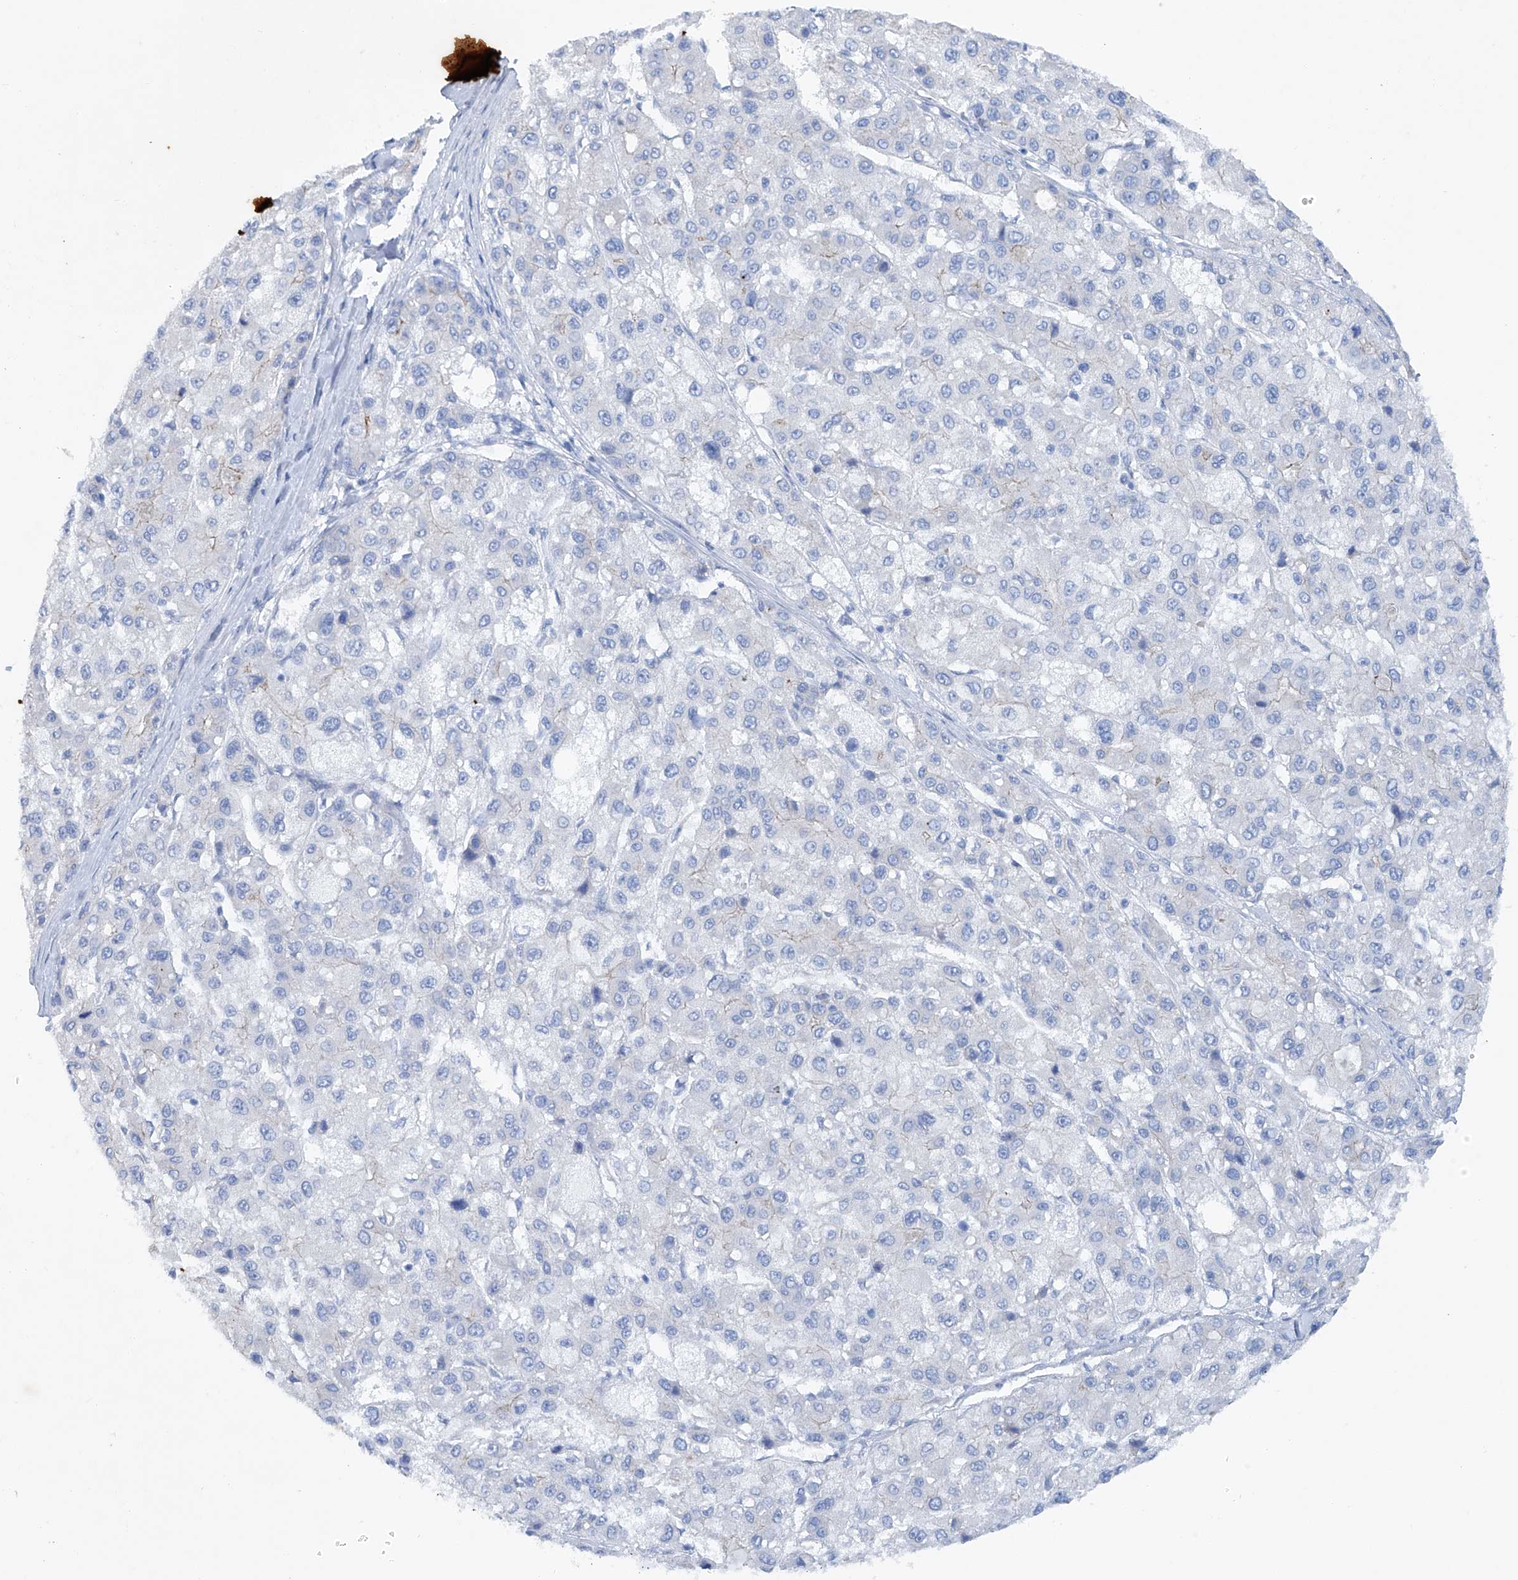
{"staining": {"intensity": "weak", "quantity": "<25%", "location": "cytoplasmic/membranous"}, "tissue": "liver cancer", "cell_type": "Tumor cells", "image_type": "cancer", "snomed": [{"axis": "morphology", "description": "Carcinoma, Hepatocellular, NOS"}, {"axis": "topography", "description": "Liver"}], "caption": "A high-resolution histopathology image shows immunohistochemistry (IHC) staining of liver cancer (hepatocellular carcinoma), which displays no significant staining in tumor cells.", "gene": "MAGI1", "patient": {"sex": "male", "age": 80}}